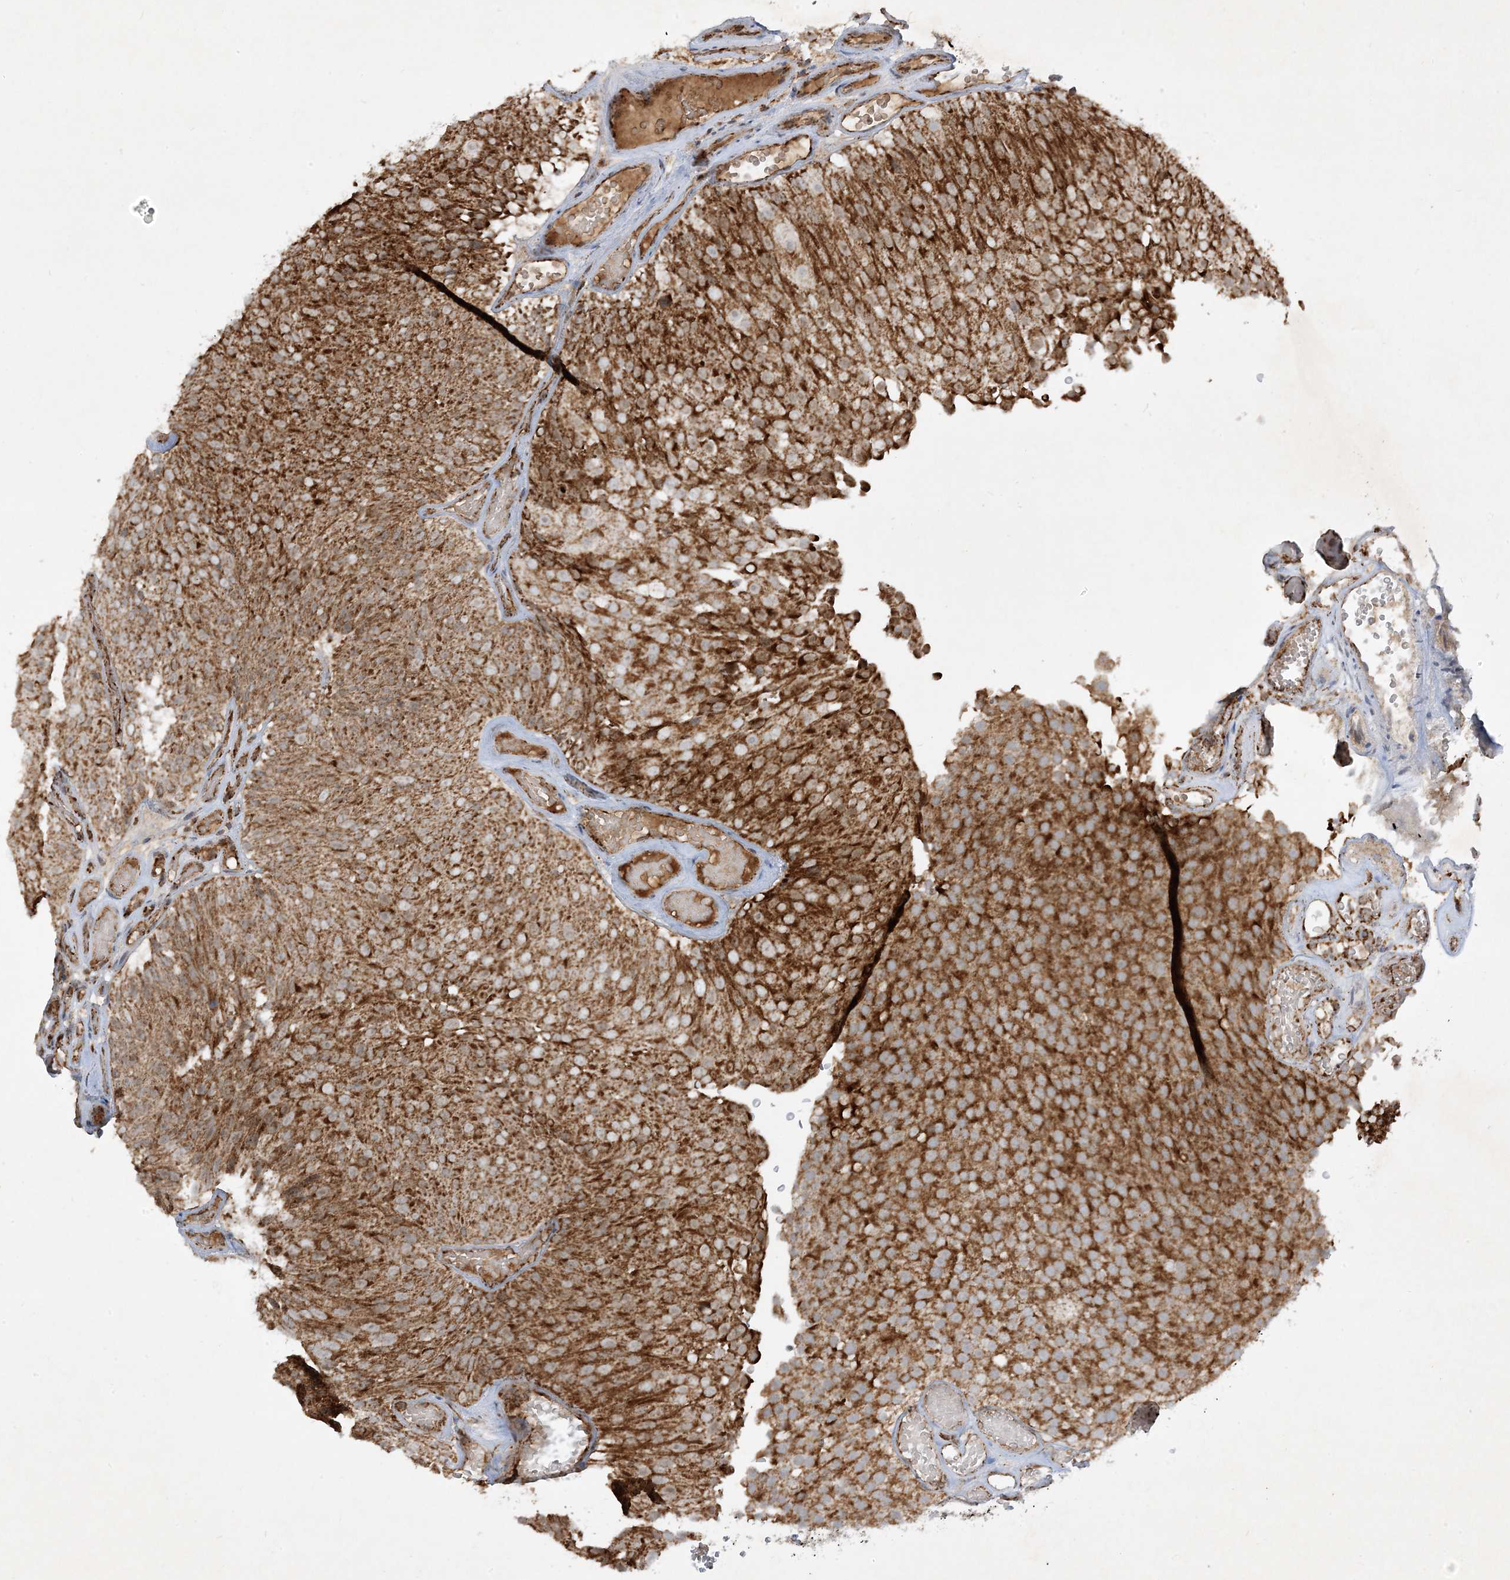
{"staining": {"intensity": "strong", "quantity": ">75%", "location": "cytoplasmic/membranous"}, "tissue": "urothelial cancer", "cell_type": "Tumor cells", "image_type": "cancer", "snomed": [{"axis": "morphology", "description": "Urothelial carcinoma, Low grade"}, {"axis": "topography", "description": "Urinary bladder"}], "caption": "Protein expression analysis of human urothelial cancer reveals strong cytoplasmic/membranous staining in about >75% of tumor cells. Using DAB (brown) and hematoxylin (blue) stains, captured at high magnification using brightfield microscopy.", "gene": "NDUFAF3", "patient": {"sex": "male", "age": 78}}